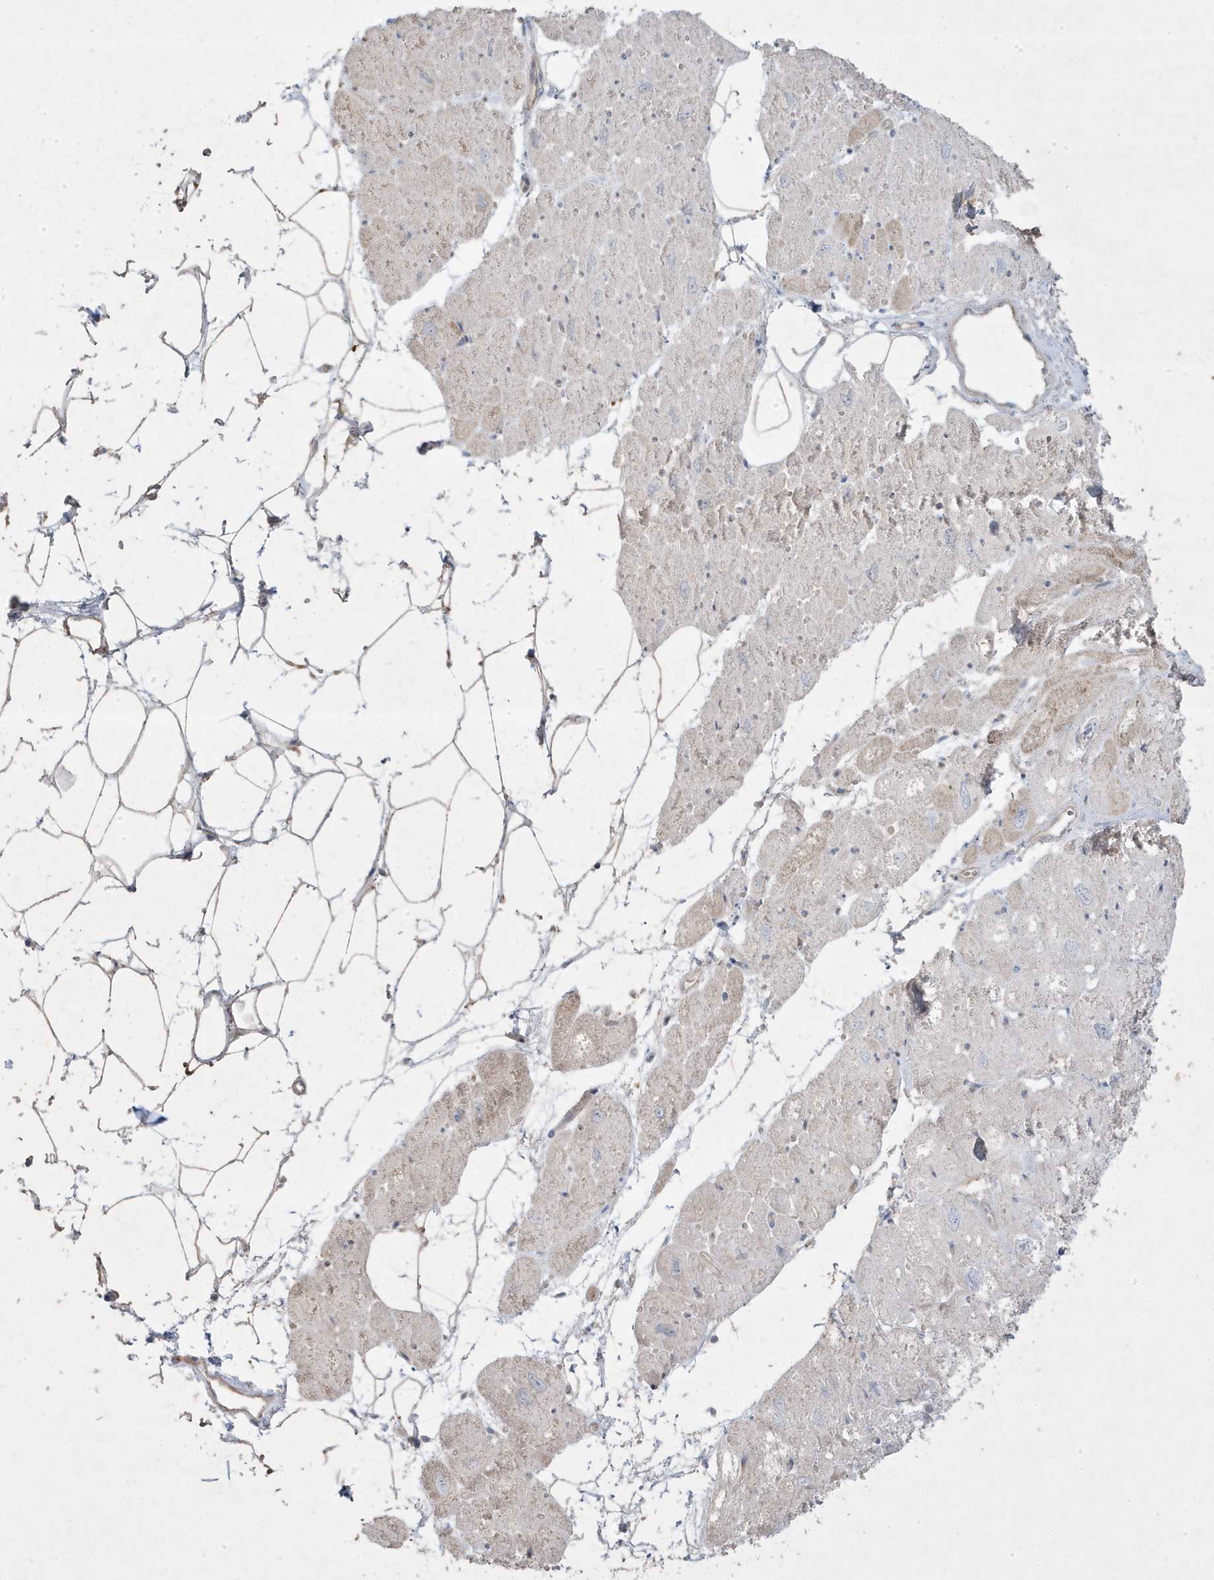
{"staining": {"intensity": "strong", "quantity": "25%-75%", "location": "cytoplasmic/membranous"}, "tissue": "heart muscle", "cell_type": "Cardiomyocytes", "image_type": "normal", "snomed": [{"axis": "morphology", "description": "Normal tissue, NOS"}, {"axis": "topography", "description": "Heart"}], "caption": "Brown immunohistochemical staining in unremarkable human heart muscle demonstrates strong cytoplasmic/membranous expression in about 25%-75% of cardiomyocytes.", "gene": "RGL4", "patient": {"sex": "male", "age": 50}}